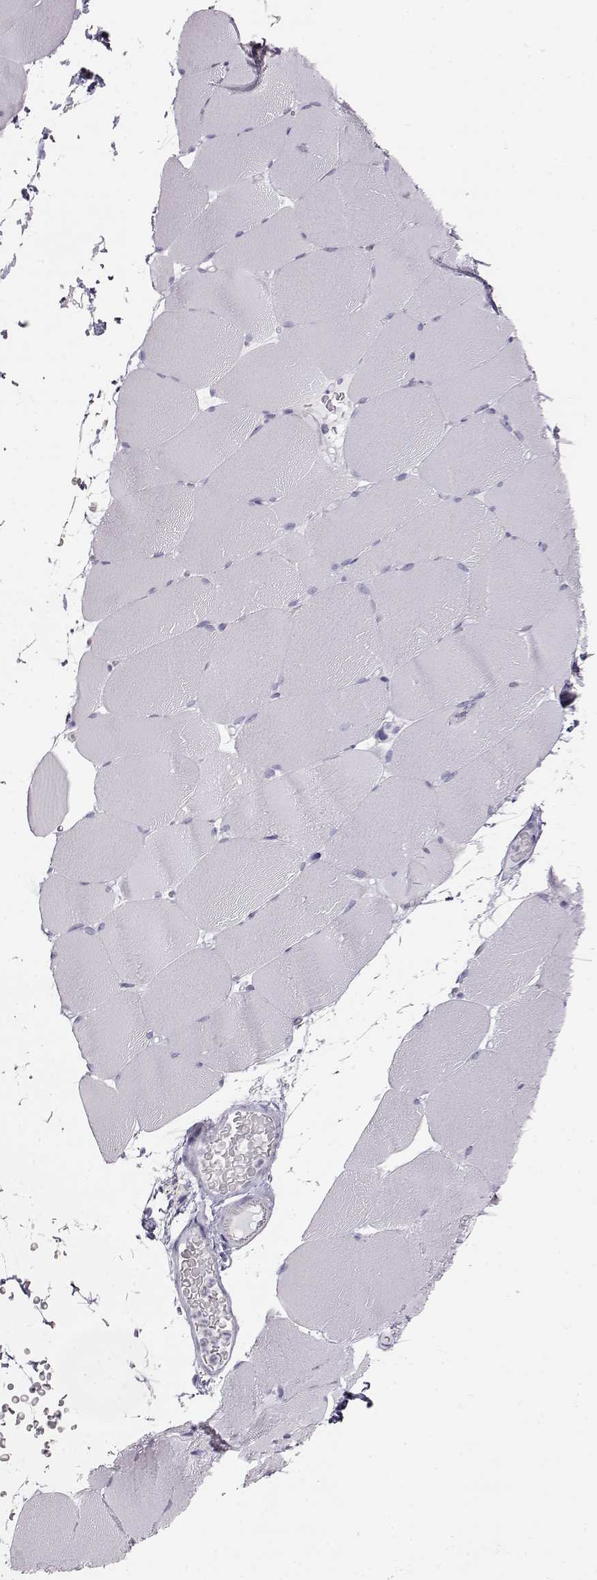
{"staining": {"intensity": "negative", "quantity": "none", "location": "none"}, "tissue": "skeletal muscle", "cell_type": "Myocytes", "image_type": "normal", "snomed": [{"axis": "morphology", "description": "Normal tissue, NOS"}, {"axis": "topography", "description": "Skeletal muscle"}], "caption": "Immunohistochemistry (IHC) of normal skeletal muscle exhibits no staining in myocytes.", "gene": "KRT31", "patient": {"sex": "female", "age": 37}}